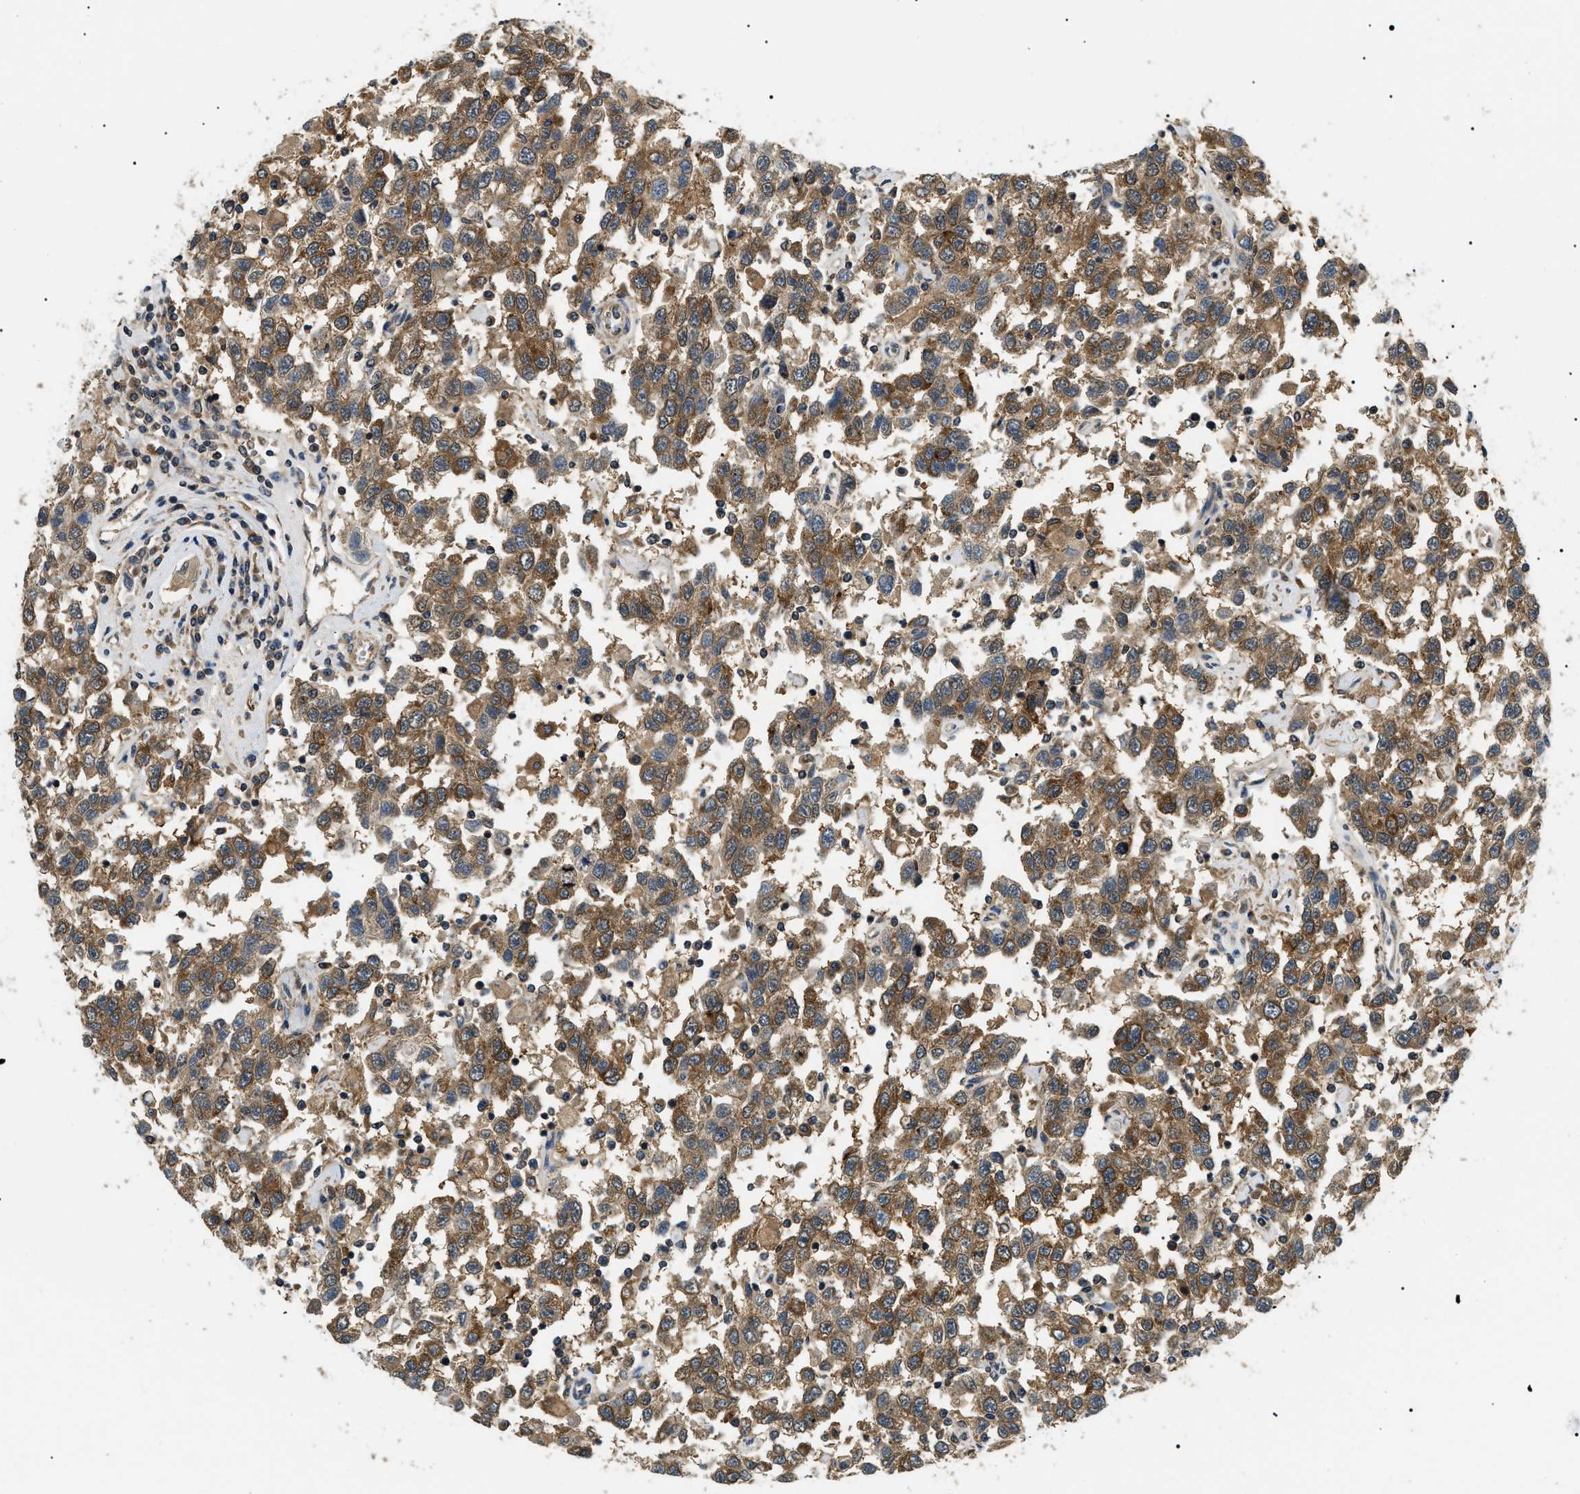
{"staining": {"intensity": "moderate", "quantity": ">75%", "location": "cytoplasmic/membranous"}, "tissue": "testis cancer", "cell_type": "Tumor cells", "image_type": "cancer", "snomed": [{"axis": "morphology", "description": "Seminoma, NOS"}, {"axis": "topography", "description": "Testis"}], "caption": "Tumor cells display medium levels of moderate cytoplasmic/membranous staining in approximately >75% of cells in testis seminoma.", "gene": "ATP6AP1", "patient": {"sex": "male", "age": 41}}